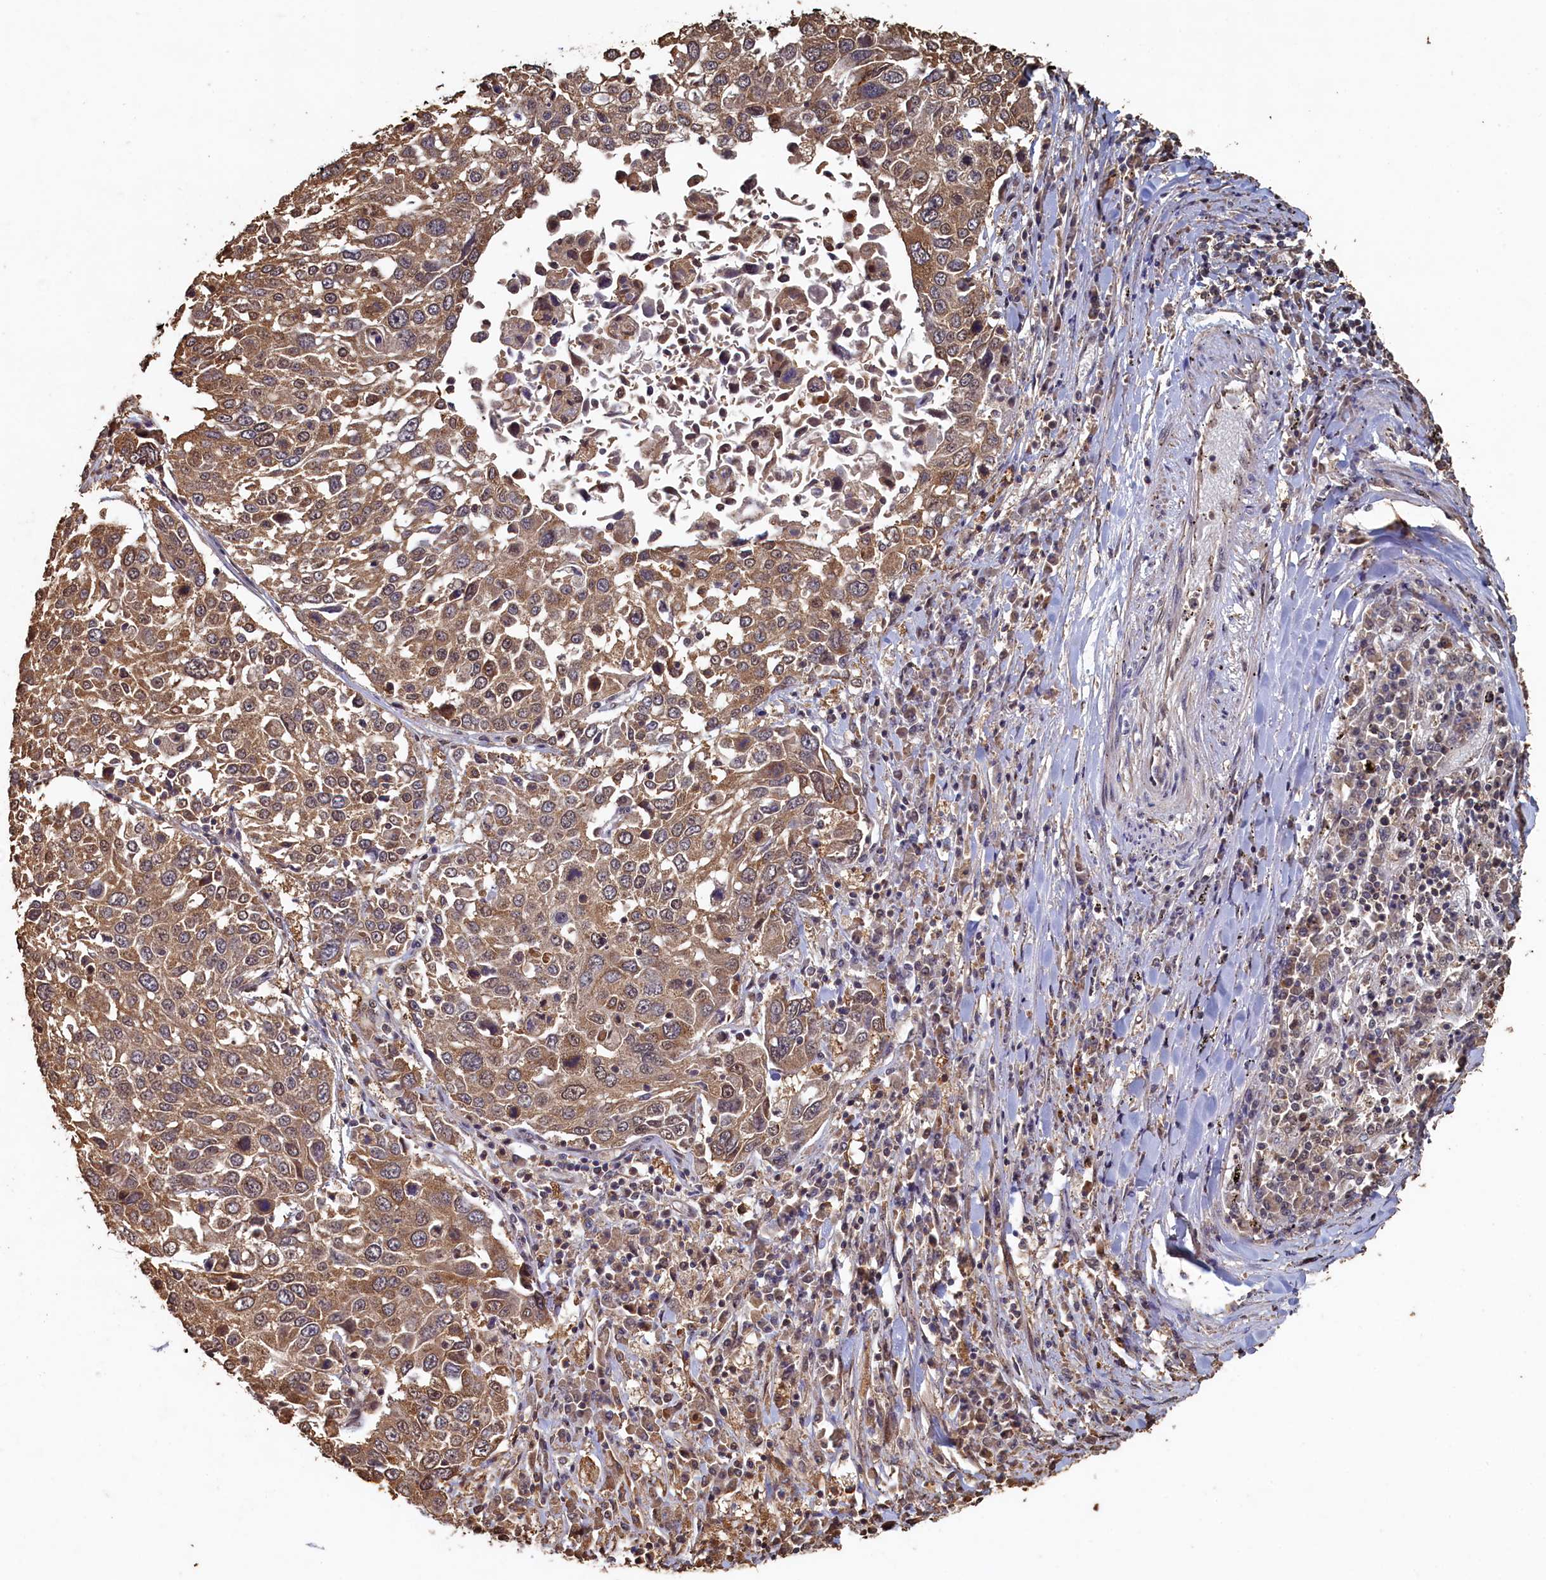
{"staining": {"intensity": "moderate", "quantity": ">75%", "location": "cytoplasmic/membranous"}, "tissue": "lung cancer", "cell_type": "Tumor cells", "image_type": "cancer", "snomed": [{"axis": "morphology", "description": "Squamous cell carcinoma, NOS"}, {"axis": "topography", "description": "Lung"}], "caption": "About >75% of tumor cells in lung cancer exhibit moderate cytoplasmic/membranous protein positivity as visualized by brown immunohistochemical staining.", "gene": "PIGN", "patient": {"sex": "male", "age": 65}}